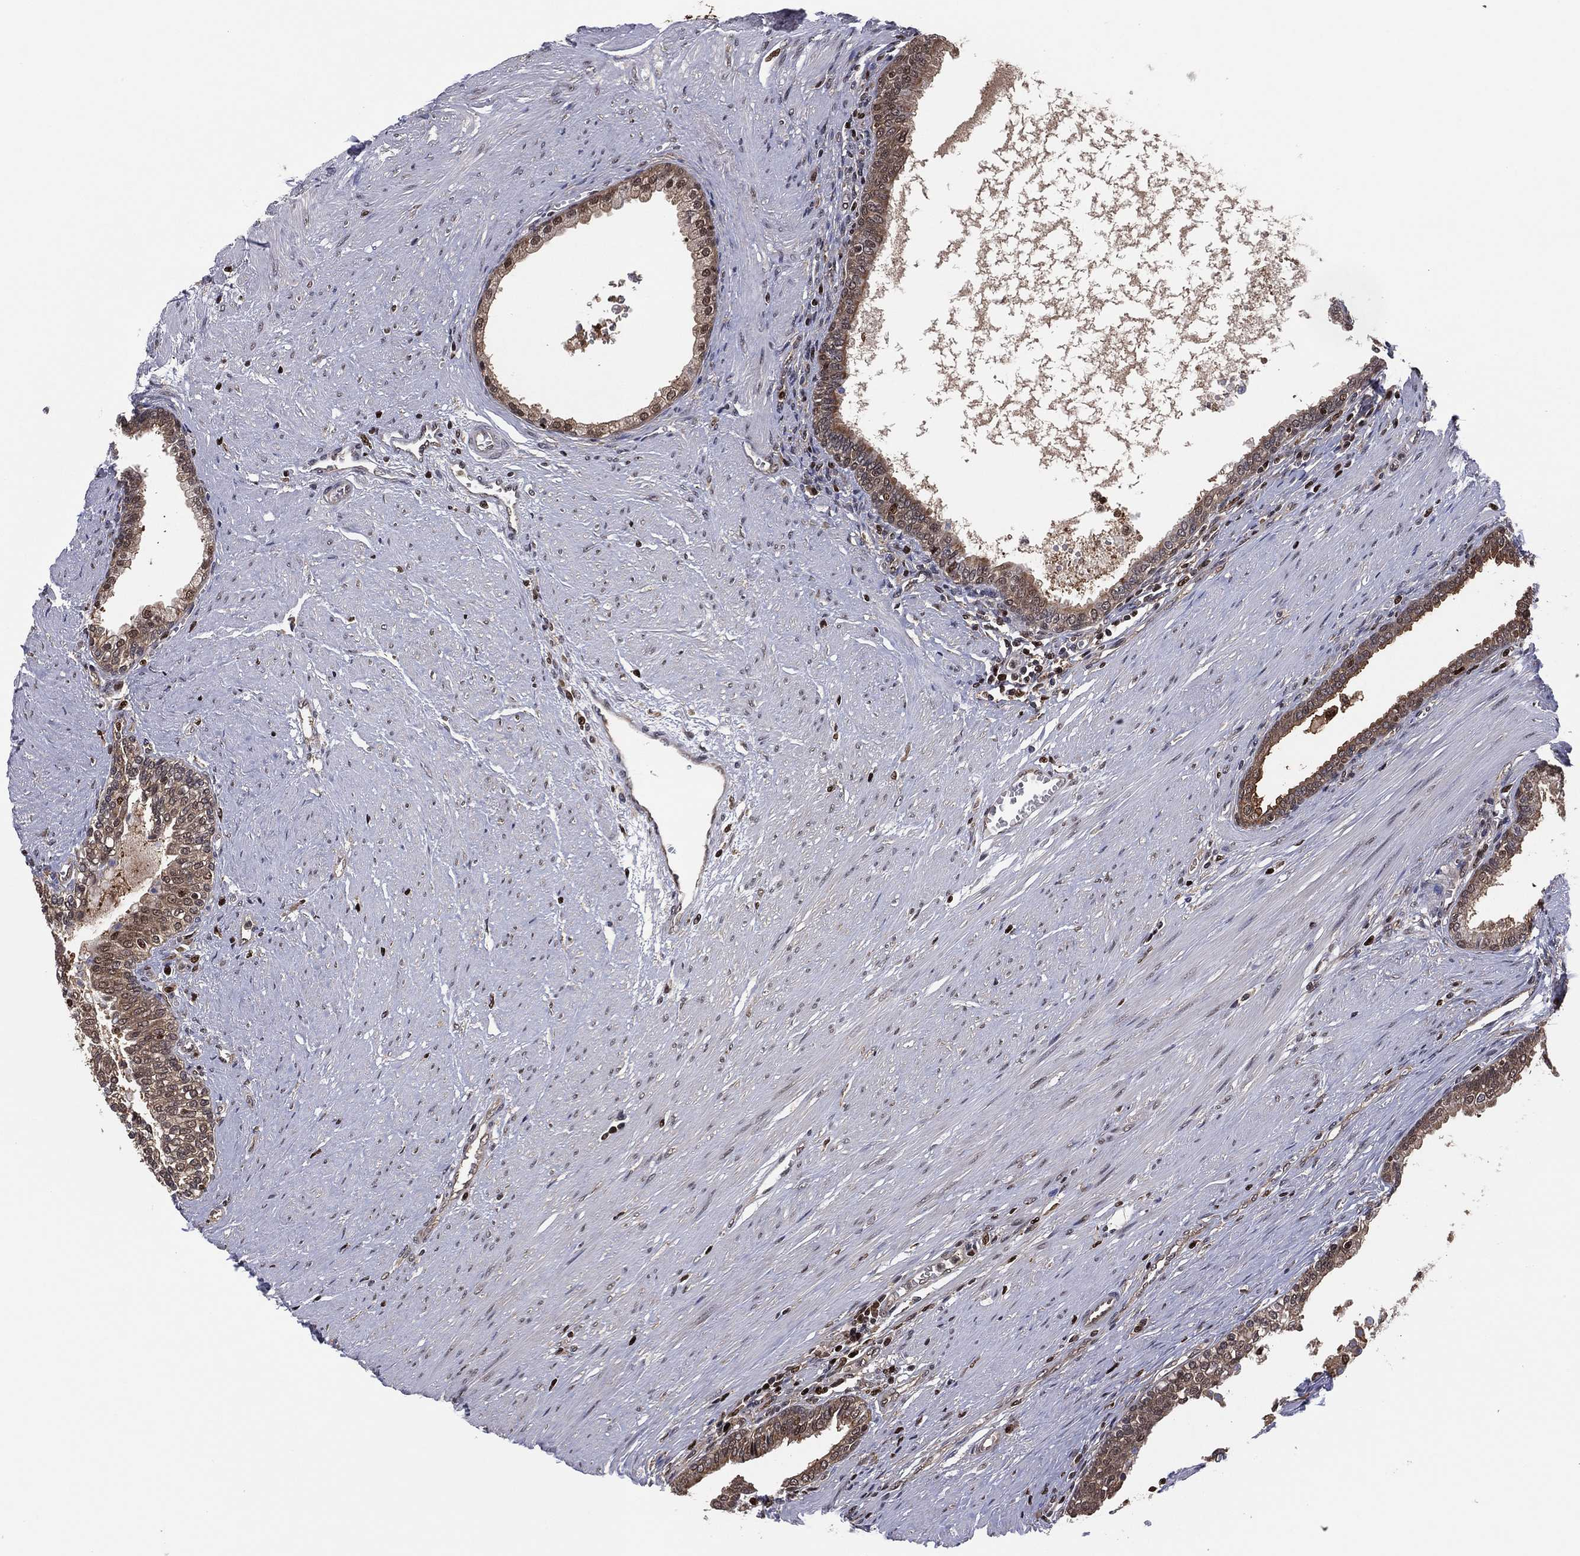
{"staining": {"intensity": "moderate", "quantity": ">75%", "location": "cytoplasmic/membranous,nuclear"}, "tissue": "prostate", "cell_type": "Glandular cells", "image_type": "normal", "snomed": [{"axis": "morphology", "description": "Normal tissue, NOS"}, {"axis": "topography", "description": "Prostate"}], "caption": "Unremarkable prostate shows moderate cytoplasmic/membranous,nuclear positivity in approximately >75% of glandular cells, visualized by immunohistochemistry. The protein of interest is shown in brown color, while the nuclei are stained blue.", "gene": "PSMA1", "patient": {"sex": "male", "age": 64}}